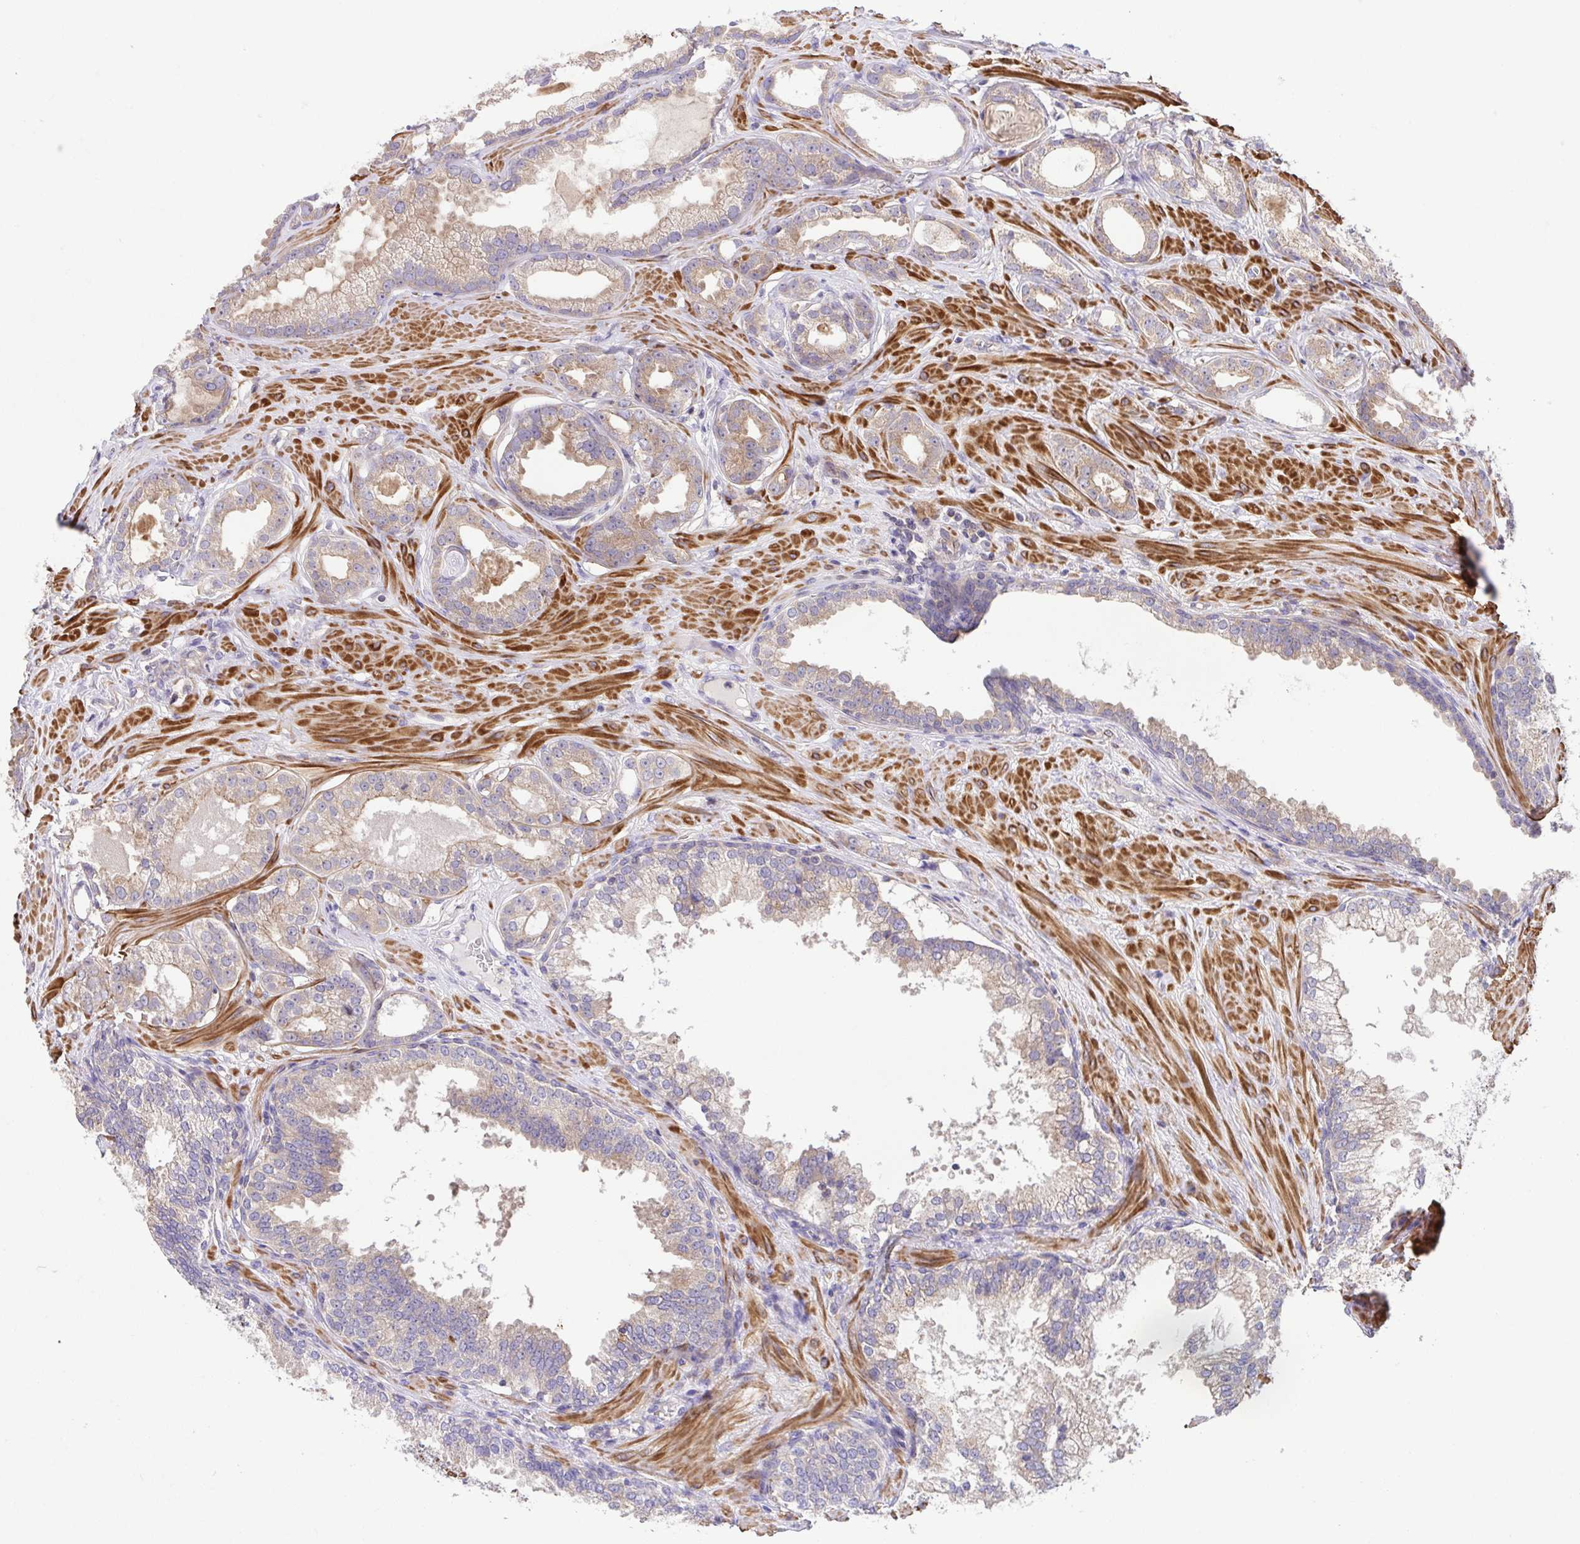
{"staining": {"intensity": "weak", "quantity": ">75%", "location": "cytoplasmic/membranous"}, "tissue": "prostate cancer", "cell_type": "Tumor cells", "image_type": "cancer", "snomed": [{"axis": "morphology", "description": "Adenocarcinoma, Low grade"}, {"axis": "topography", "description": "Prostate"}], "caption": "Tumor cells demonstrate low levels of weak cytoplasmic/membranous expression in approximately >75% of cells in prostate low-grade adenocarcinoma.", "gene": "IDE", "patient": {"sex": "male", "age": 65}}